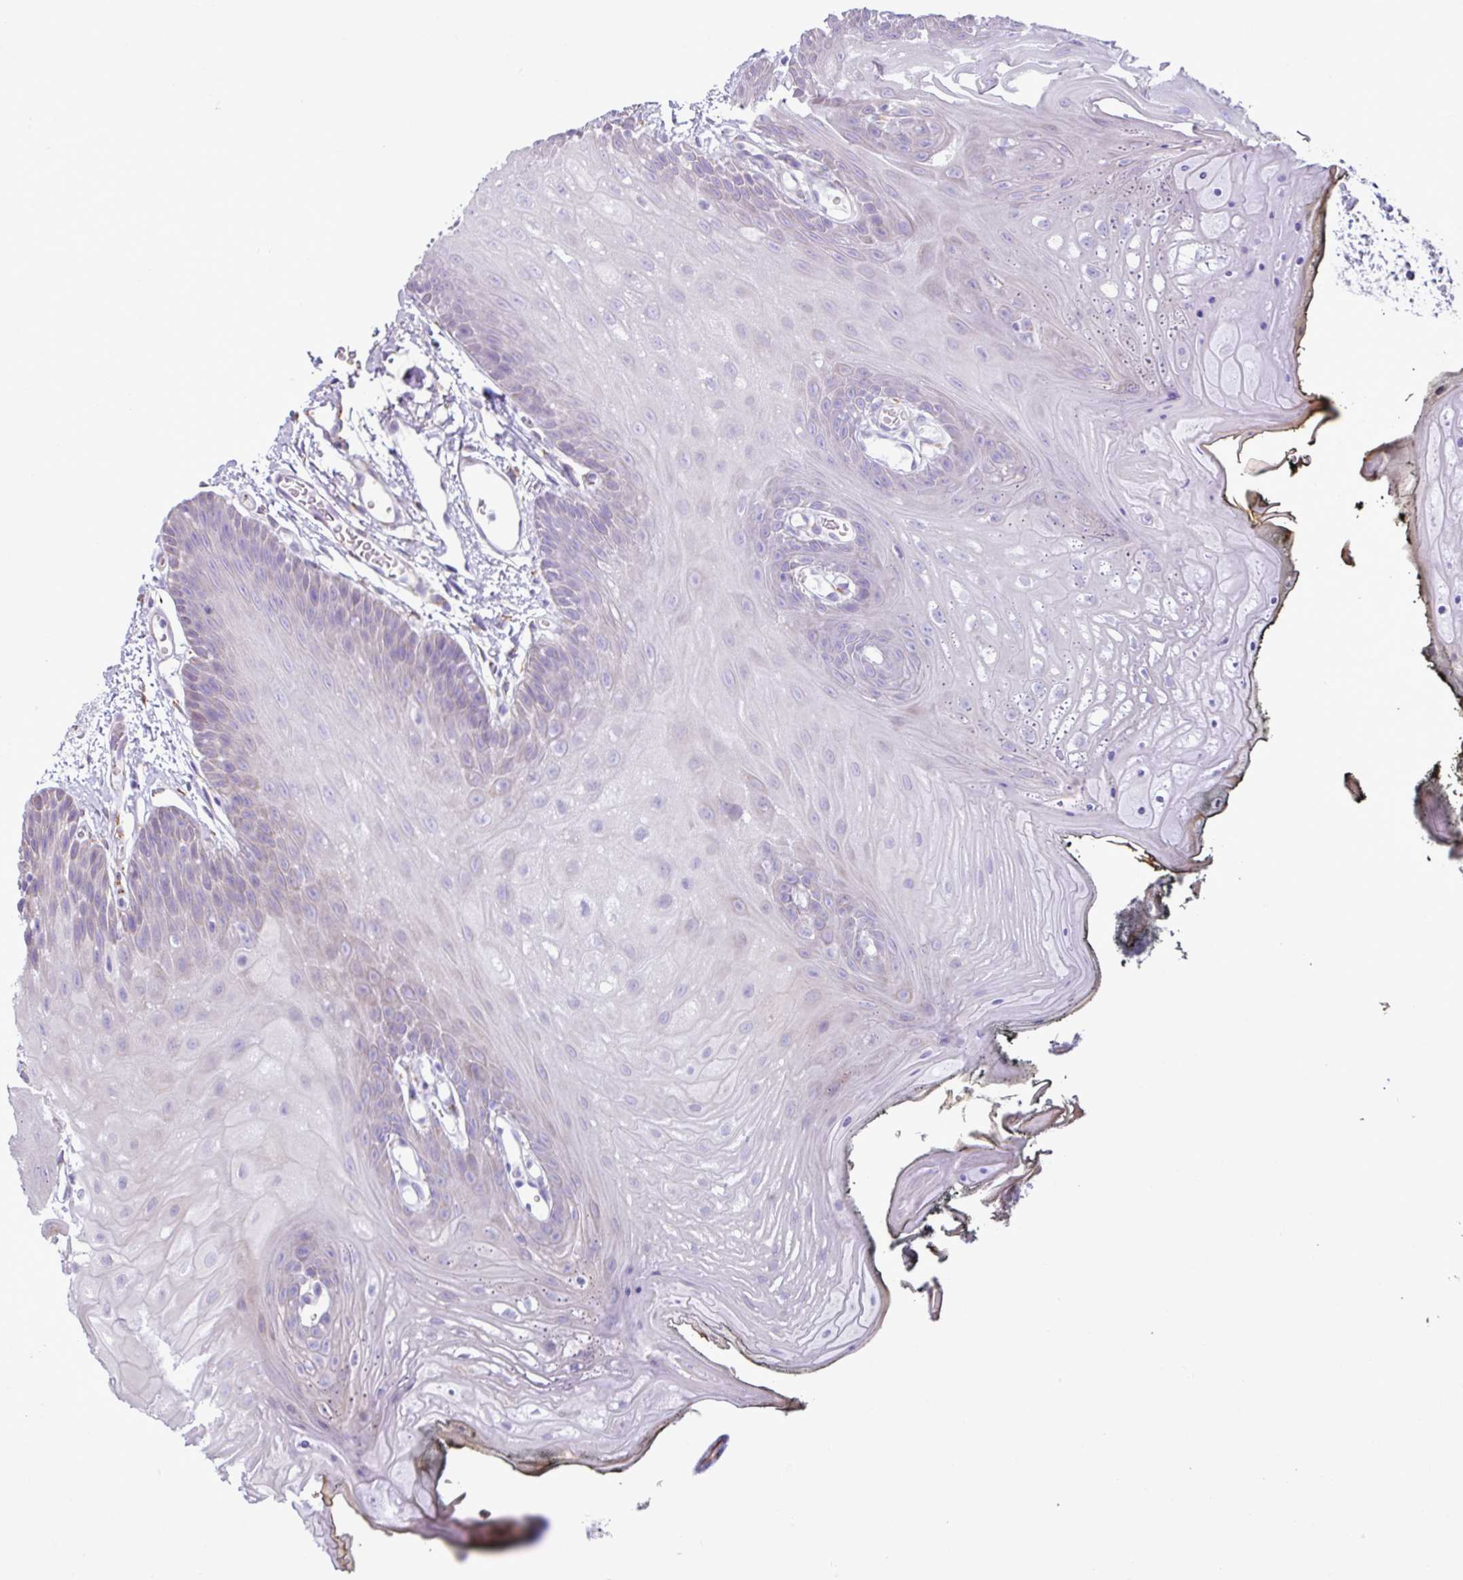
{"staining": {"intensity": "negative", "quantity": "none", "location": "none"}, "tissue": "oral mucosa", "cell_type": "Squamous epithelial cells", "image_type": "normal", "snomed": [{"axis": "morphology", "description": "Normal tissue, NOS"}, {"axis": "morphology", "description": "Squamous cell carcinoma, NOS"}, {"axis": "topography", "description": "Oral tissue"}, {"axis": "topography", "description": "Head-Neck"}], "caption": "Immunohistochemical staining of benign oral mucosa exhibits no significant expression in squamous epithelial cells. (DAB (3,3'-diaminobenzidine) IHC, high magnification).", "gene": "PPP1R35", "patient": {"sex": "female", "age": 81}}